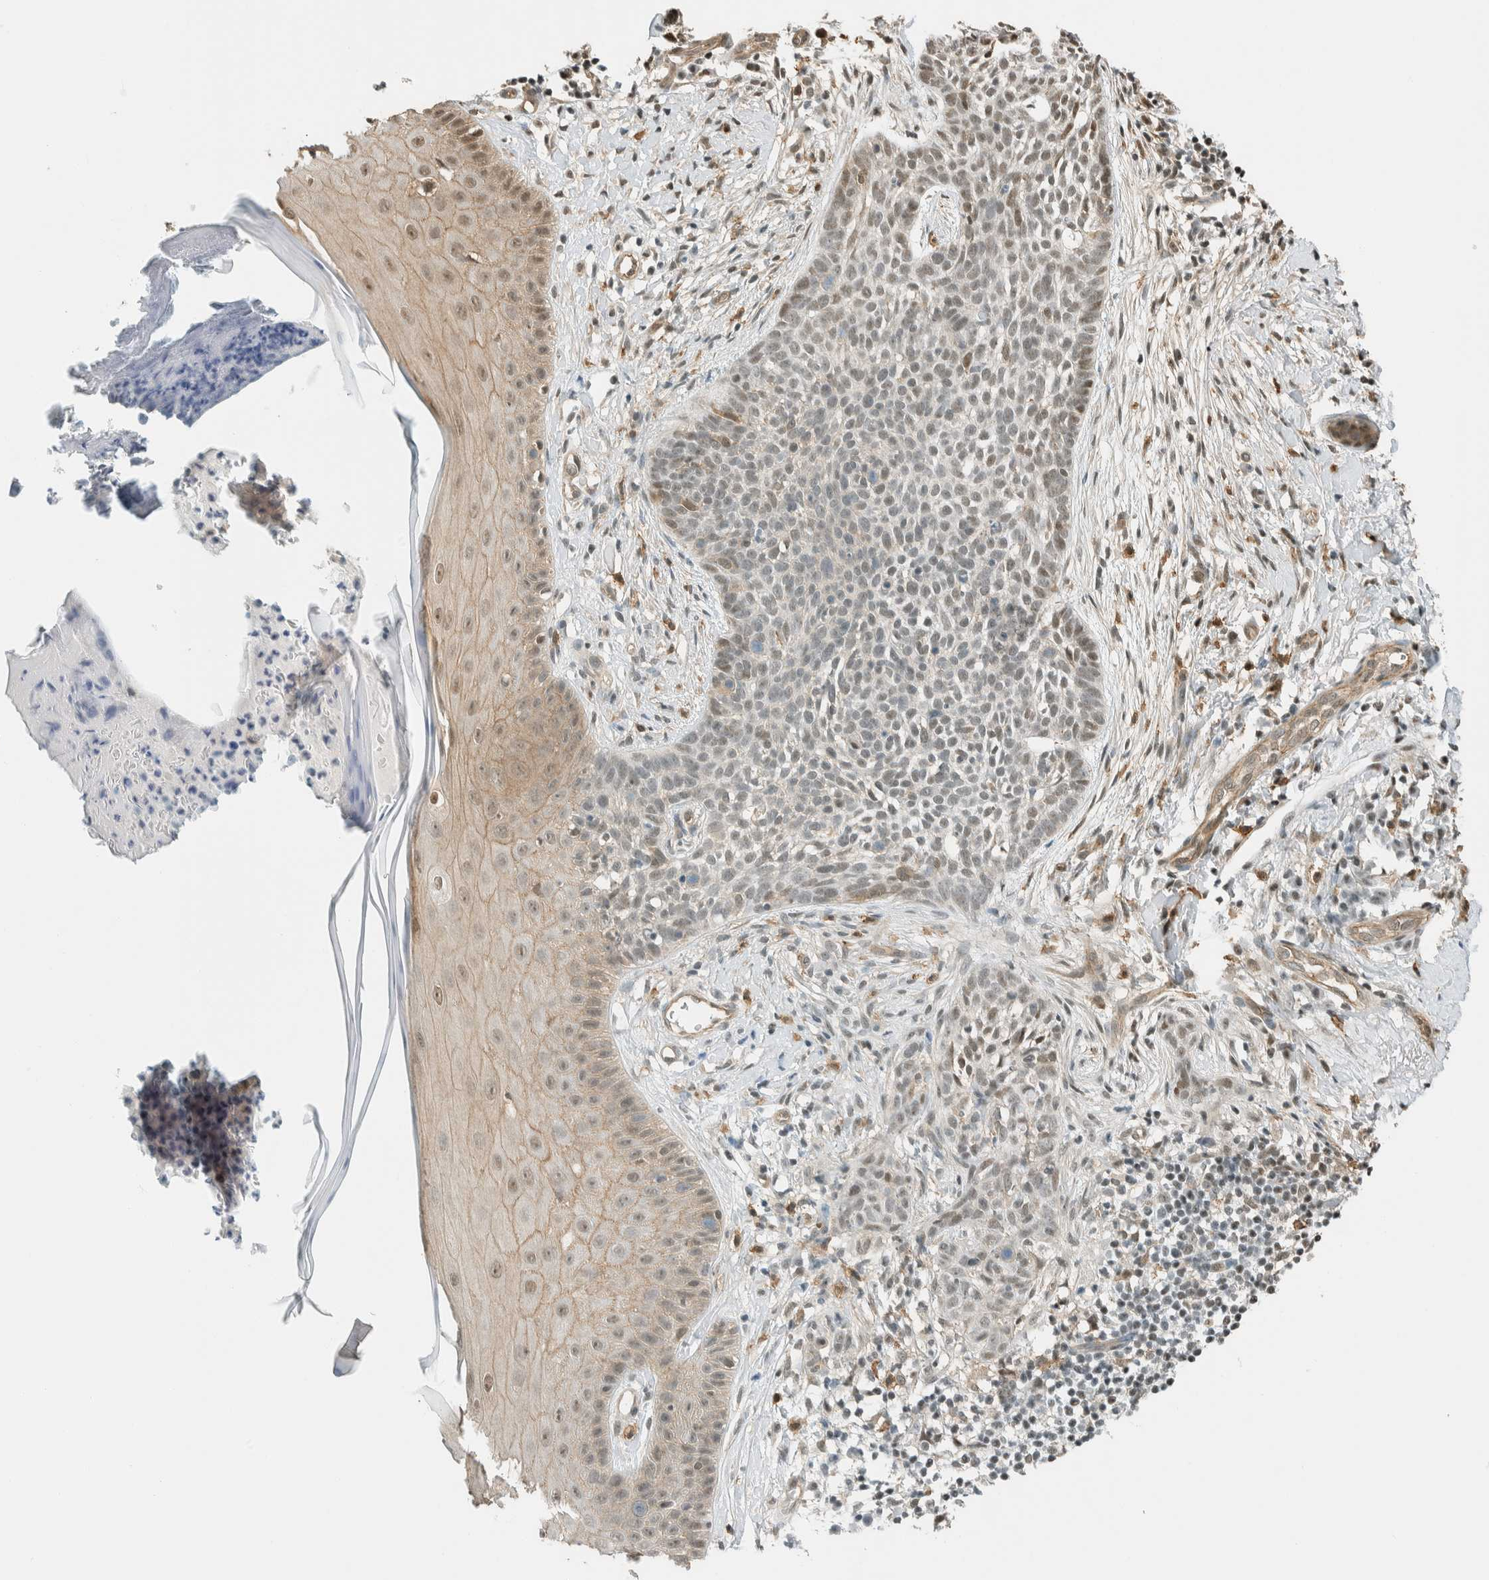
{"staining": {"intensity": "weak", "quantity": "<25%", "location": "nuclear"}, "tissue": "skin cancer", "cell_type": "Tumor cells", "image_type": "cancer", "snomed": [{"axis": "morphology", "description": "Normal tissue, NOS"}, {"axis": "morphology", "description": "Basal cell carcinoma"}, {"axis": "topography", "description": "Skin"}], "caption": "Tumor cells show no significant expression in basal cell carcinoma (skin).", "gene": "NIBAN2", "patient": {"sex": "male", "age": 67}}